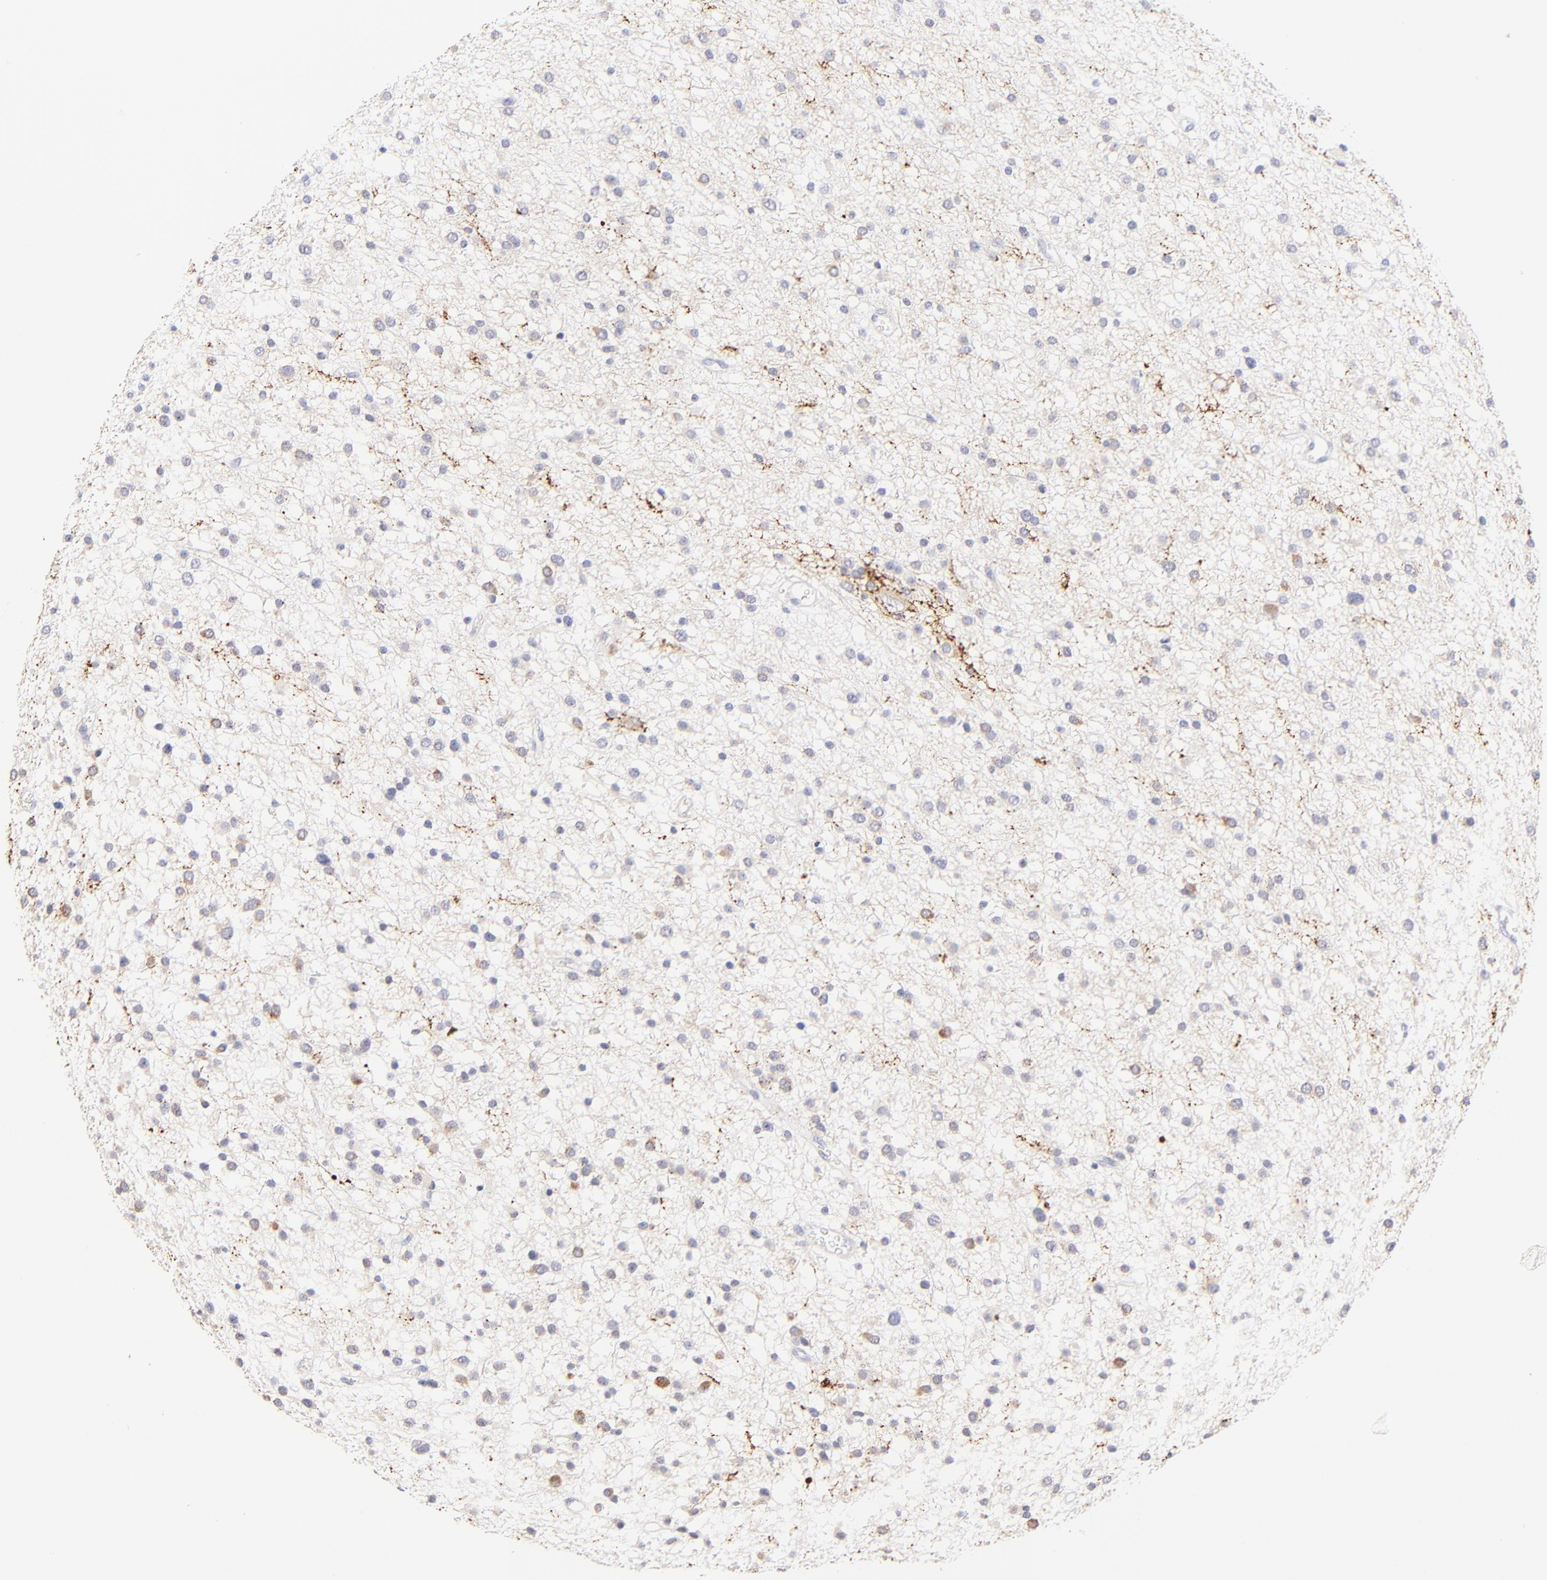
{"staining": {"intensity": "moderate", "quantity": "<25%", "location": "cytoplasmic/membranous"}, "tissue": "glioma", "cell_type": "Tumor cells", "image_type": "cancer", "snomed": [{"axis": "morphology", "description": "Glioma, malignant, Low grade"}, {"axis": "topography", "description": "Brain"}], "caption": "Moderate cytoplasmic/membranous positivity for a protein is present in approximately <25% of tumor cells of glioma using immunohistochemistry (IHC).", "gene": "RAB3A", "patient": {"sex": "female", "age": 36}}